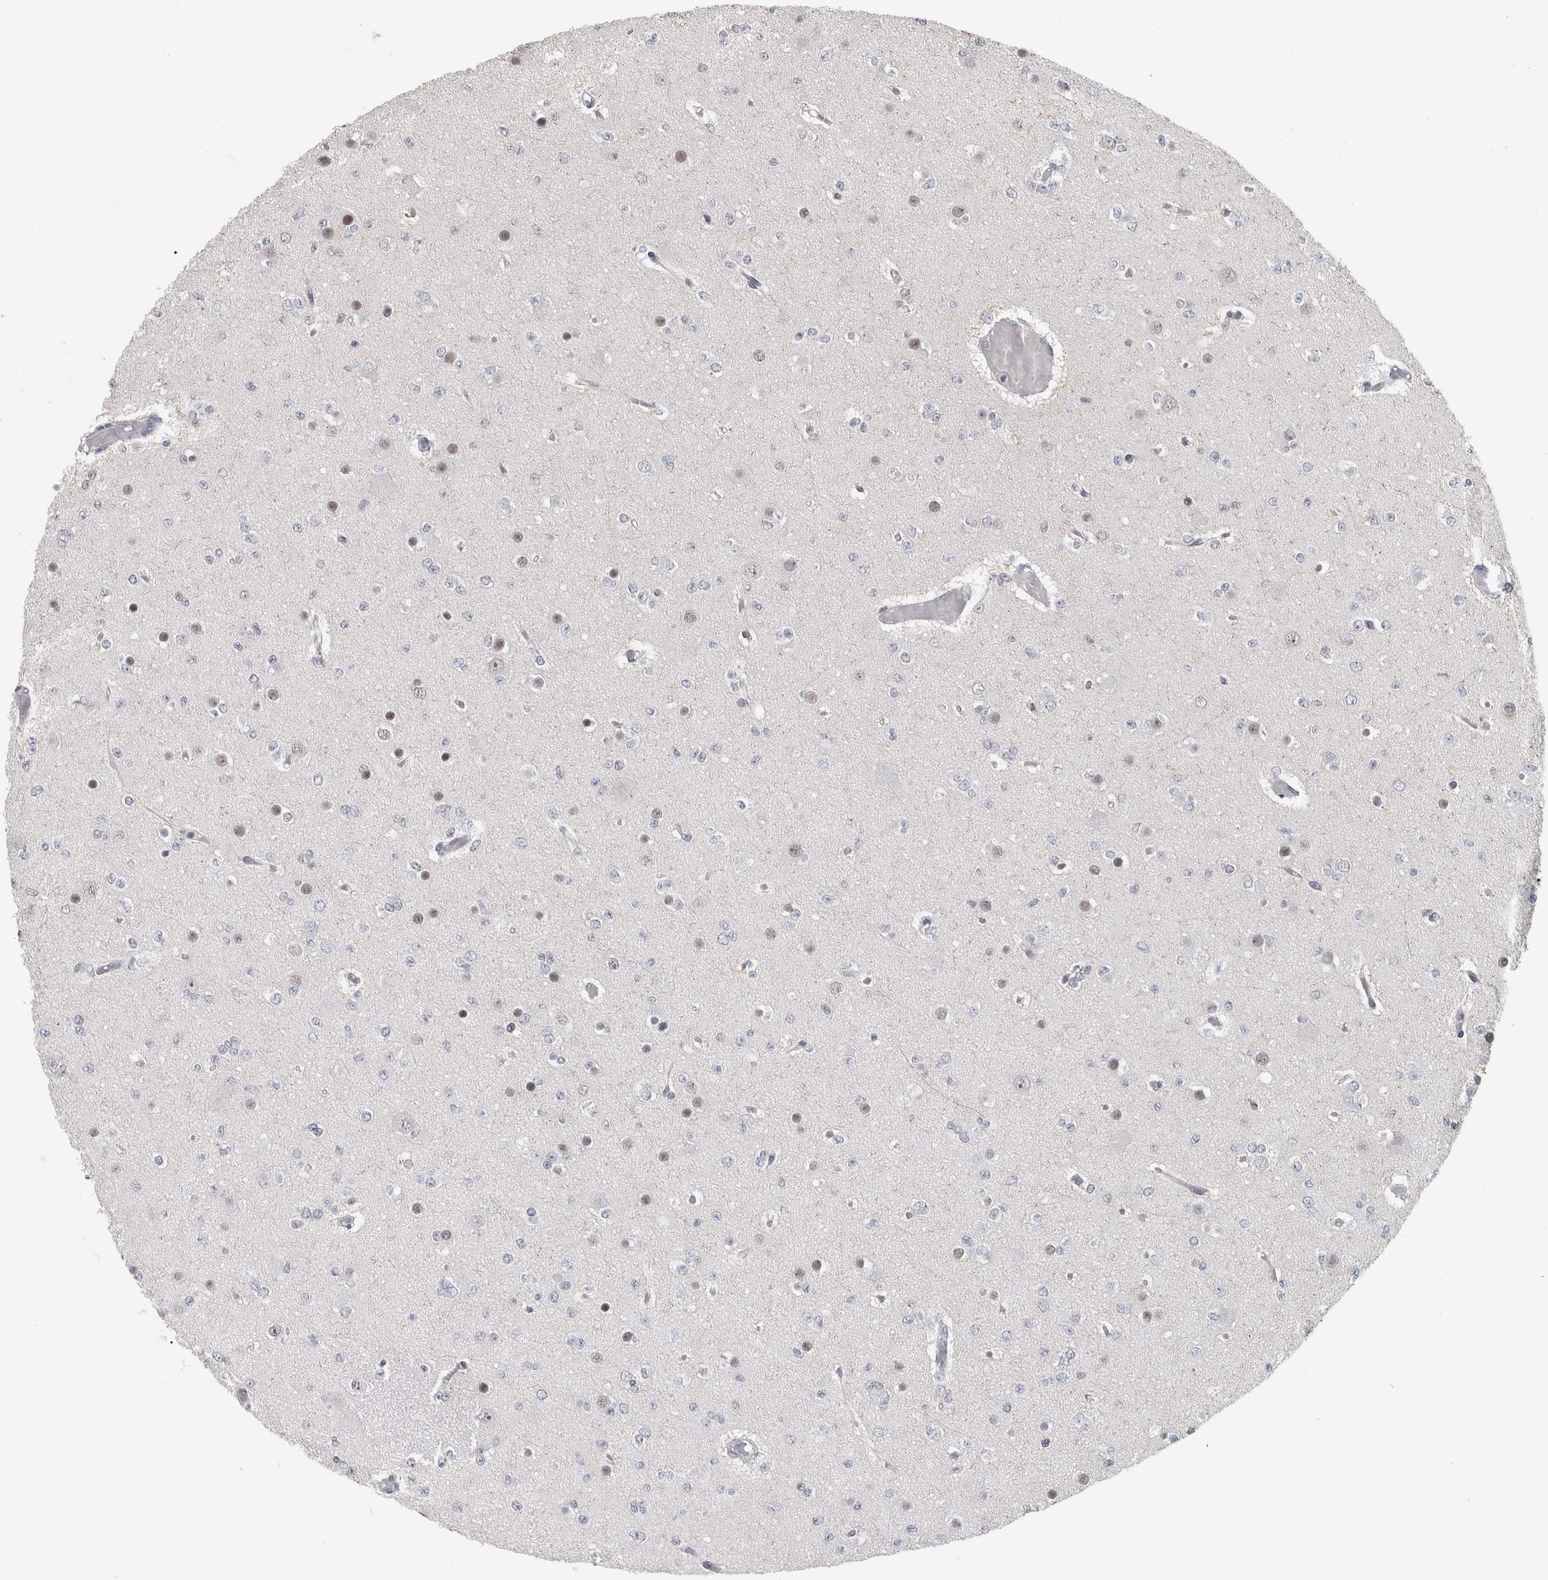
{"staining": {"intensity": "weak", "quantity": "<25%", "location": "nuclear"}, "tissue": "glioma", "cell_type": "Tumor cells", "image_type": "cancer", "snomed": [{"axis": "morphology", "description": "Glioma, malignant, Low grade"}, {"axis": "topography", "description": "Brain"}], "caption": "Tumor cells are negative for brown protein staining in low-grade glioma (malignant).", "gene": "ARID4B", "patient": {"sex": "female", "age": 22}}